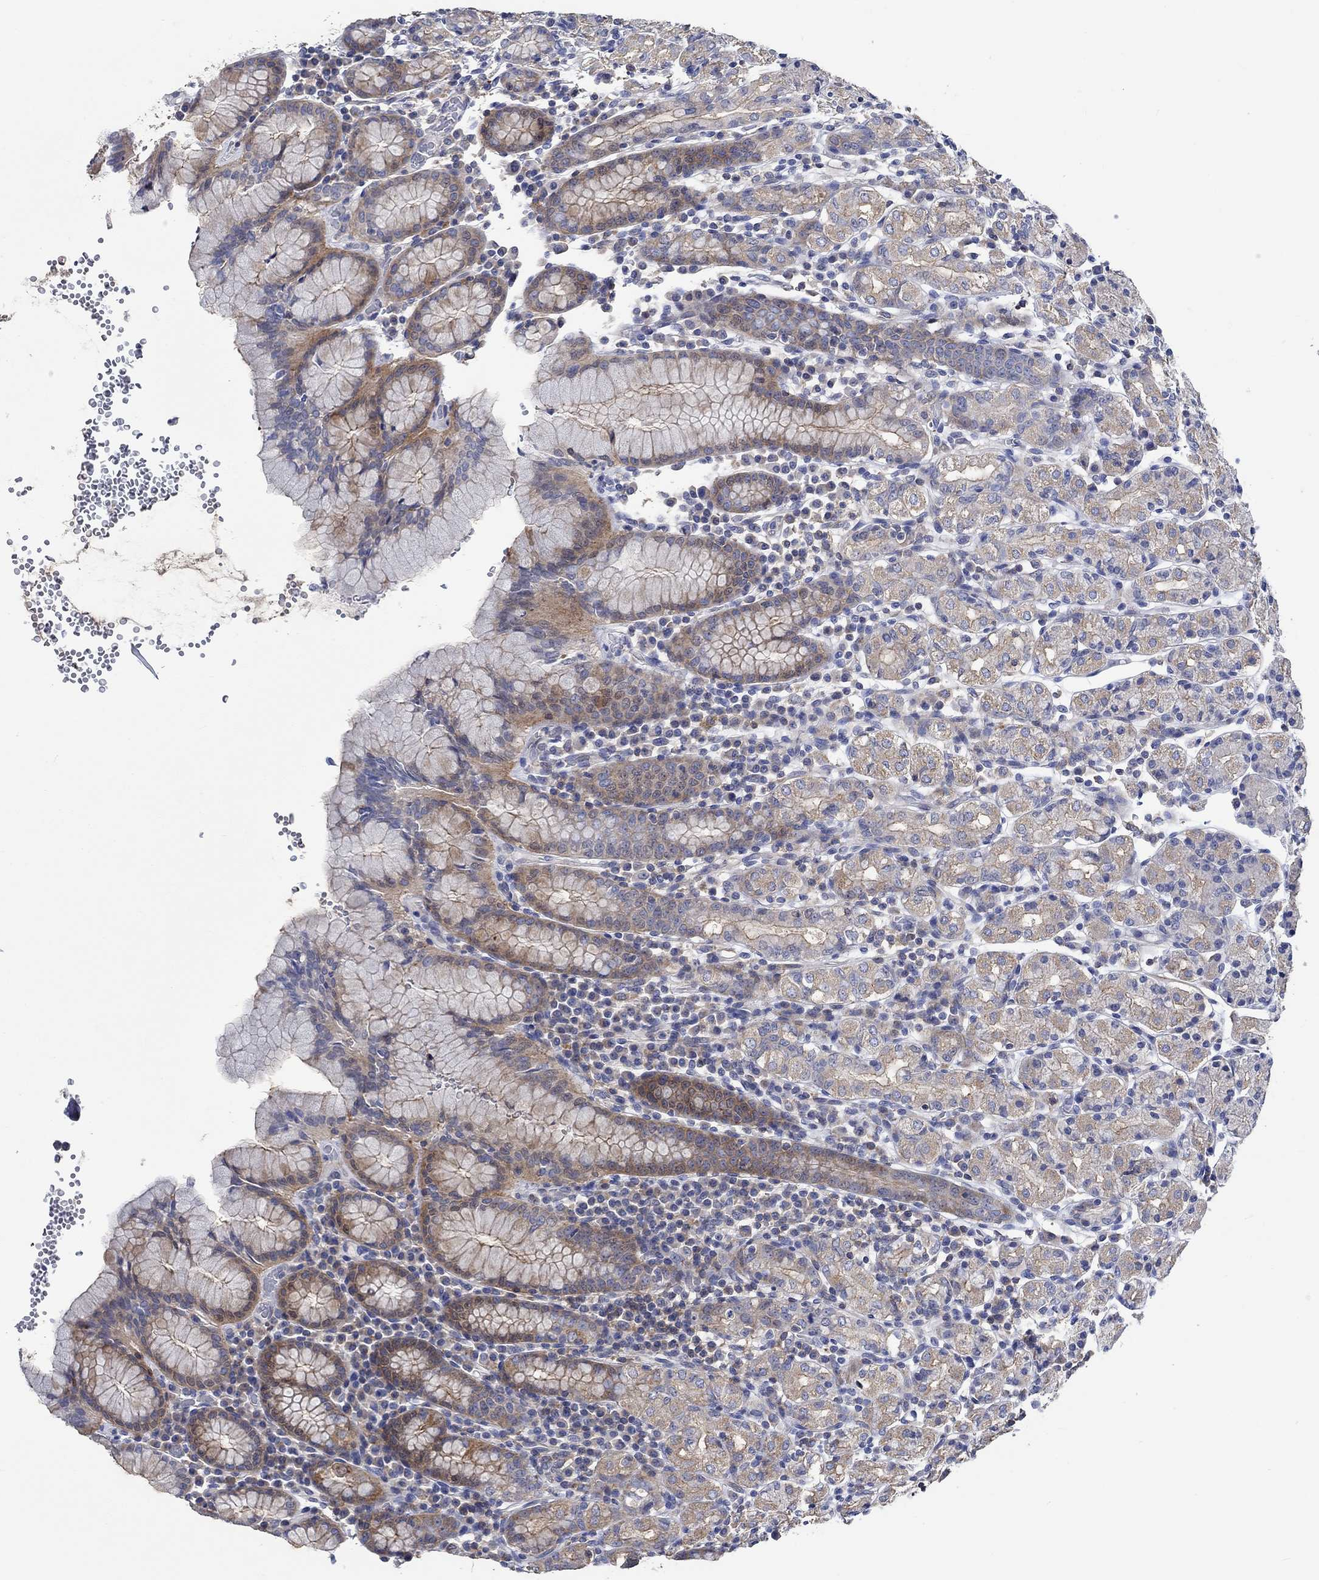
{"staining": {"intensity": "moderate", "quantity": "<25%", "location": "cytoplasmic/membranous"}, "tissue": "stomach", "cell_type": "Glandular cells", "image_type": "normal", "snomed": [{"axis": "morphology", "description": "Normal tissue, NOS"}, {"axis": "topography", "description": "Stomach, upper"}, {"axis": "topography", "description": "Stomach"}], "caption": "Immunohistochemical staining of unremarkable stomach reveals moderate cytoplasmic/membranous protein expression in about <25% of glandular cells. (DAB IHC with brightfield microscopy, high magnification).", "gene": "TNFAIP8L3", "patient": {"sex": "male", "age": 62}}